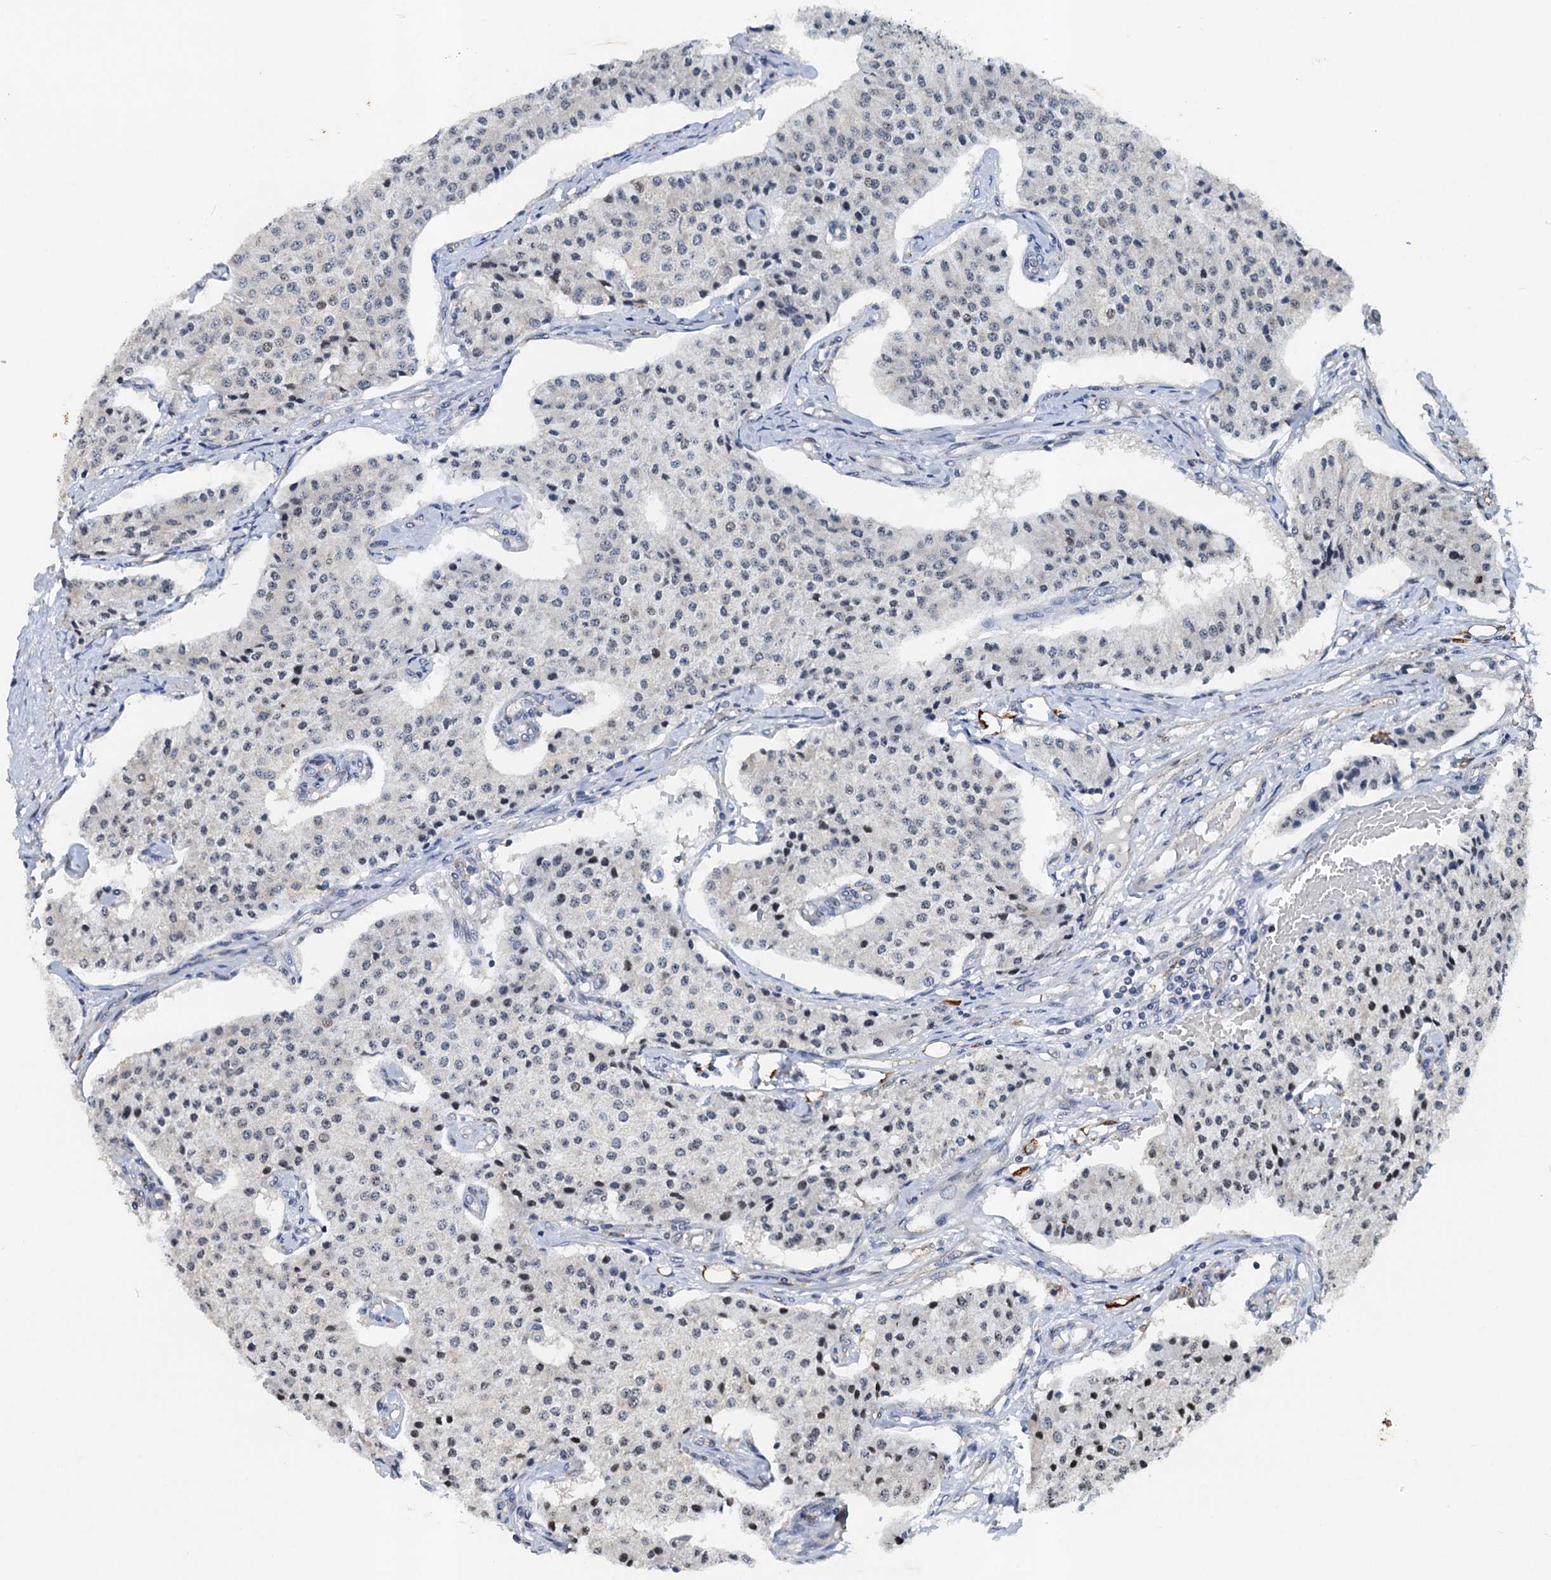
{"staining": {"intensity": "negative", "quantity": "none", "location": "none"}, "tissue": "carcinoid", "cell_type": "Tumor cells", "image_type": "cancer", "snomed": [{"axis": "morphology", "description": "Carcinoid, malignant, NOS"}, {"axis": "topography", "description": "Colon"}], "caption": "This histopathology image is of carcinoid (malignant) stained with immunohistochemistry (IHC) to label a protein in brown with the nuclei are counter-stained blue. There is no positivity in tumor cells.", "gene": "NBEA", "patient": {"sex": "female", "age": 52}}